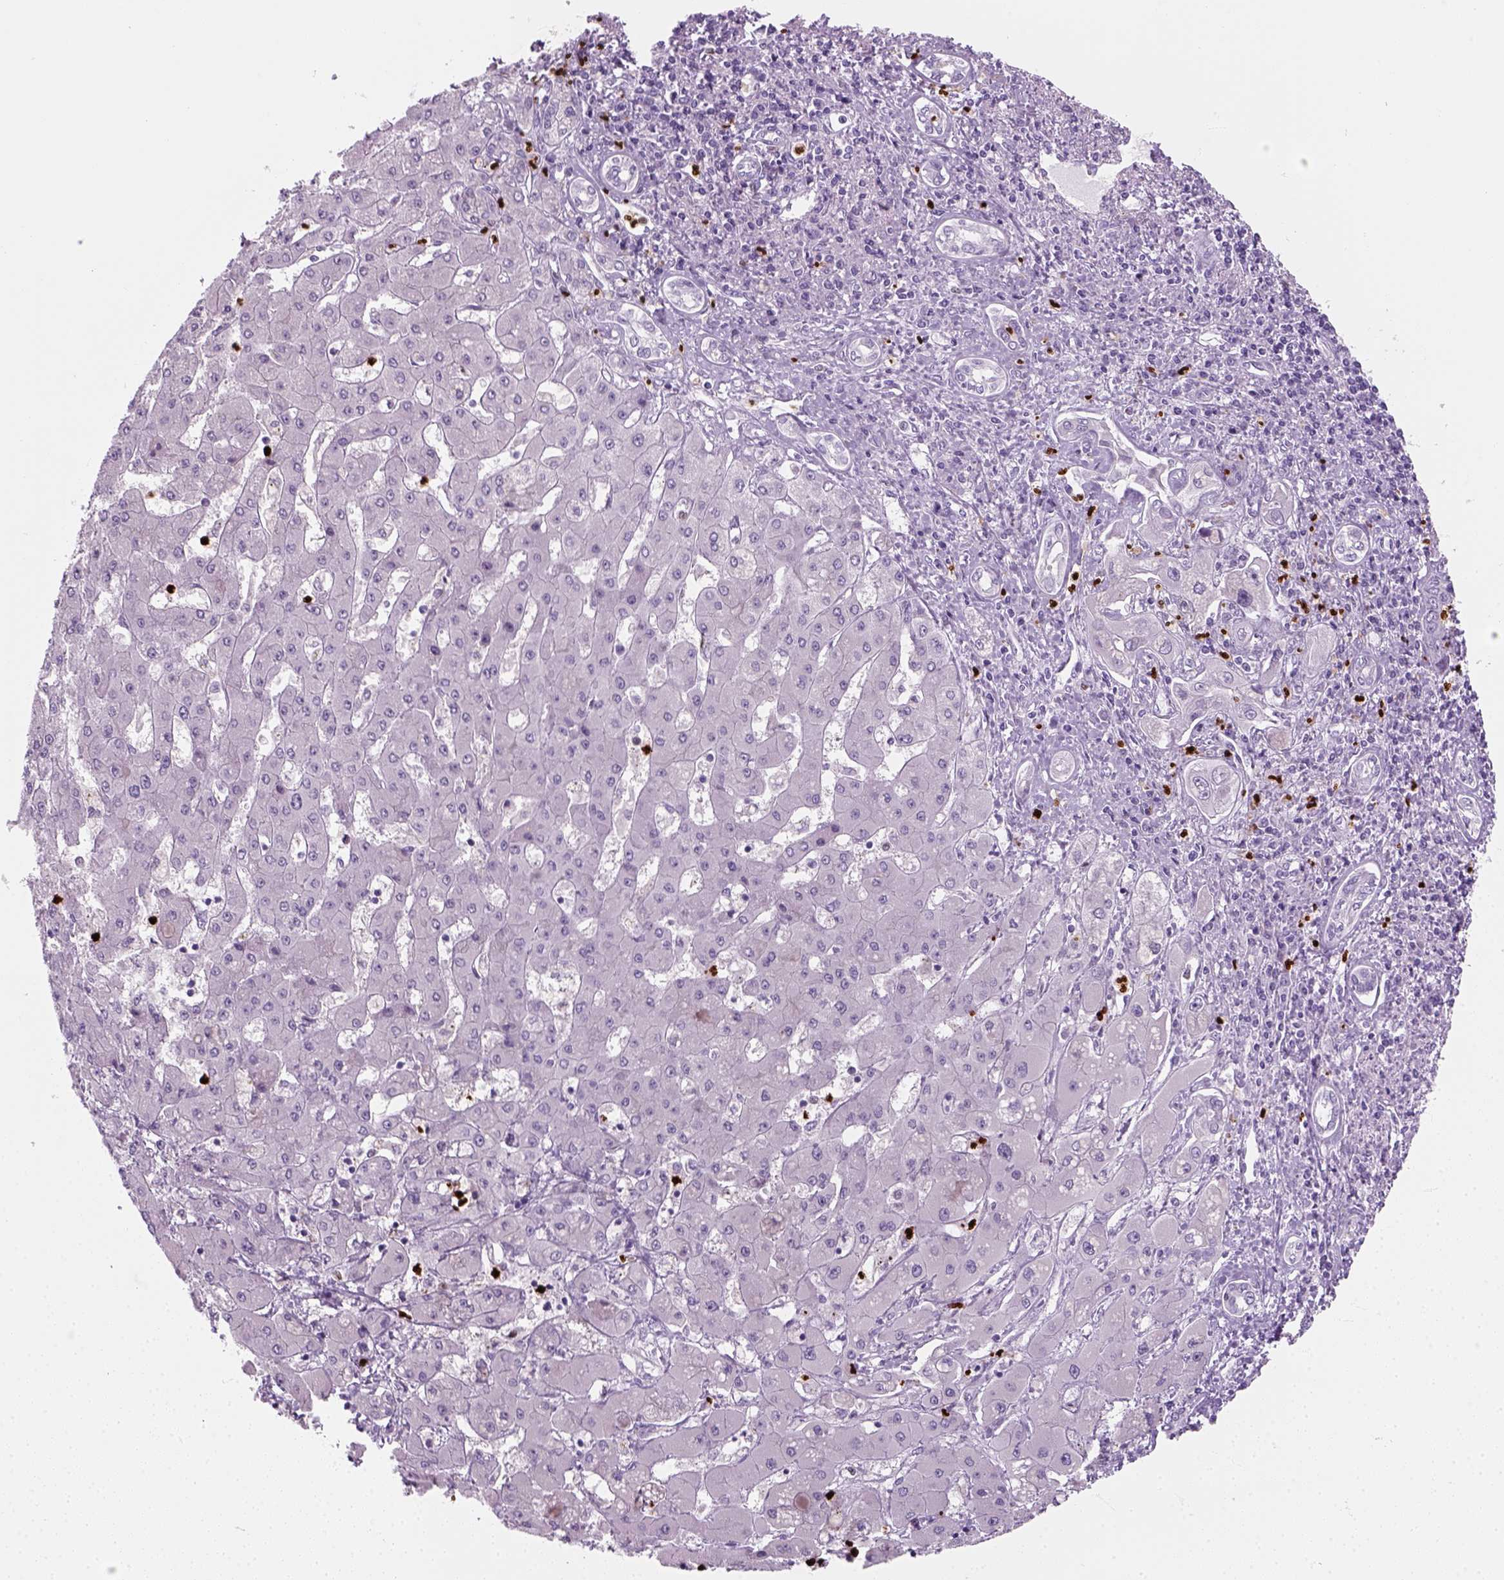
{"staining": {"intensity": "negative", "quantity": "none", "location": "none"}, "tissue": "liver cancer", "cell_type": "Tumor cells", "image_type": "cancer", "snomed": [{"axis": "morphology", "description": "Cholangiocarcinoma"}, {"axis": "topography", "description": "Liver"}], "caption": "Tumor cells are negative for protein expression in human liver cancer (cholangiocarcinoma).", "gene": "IL4", "patient": {"sex": "male", "age": 67}}